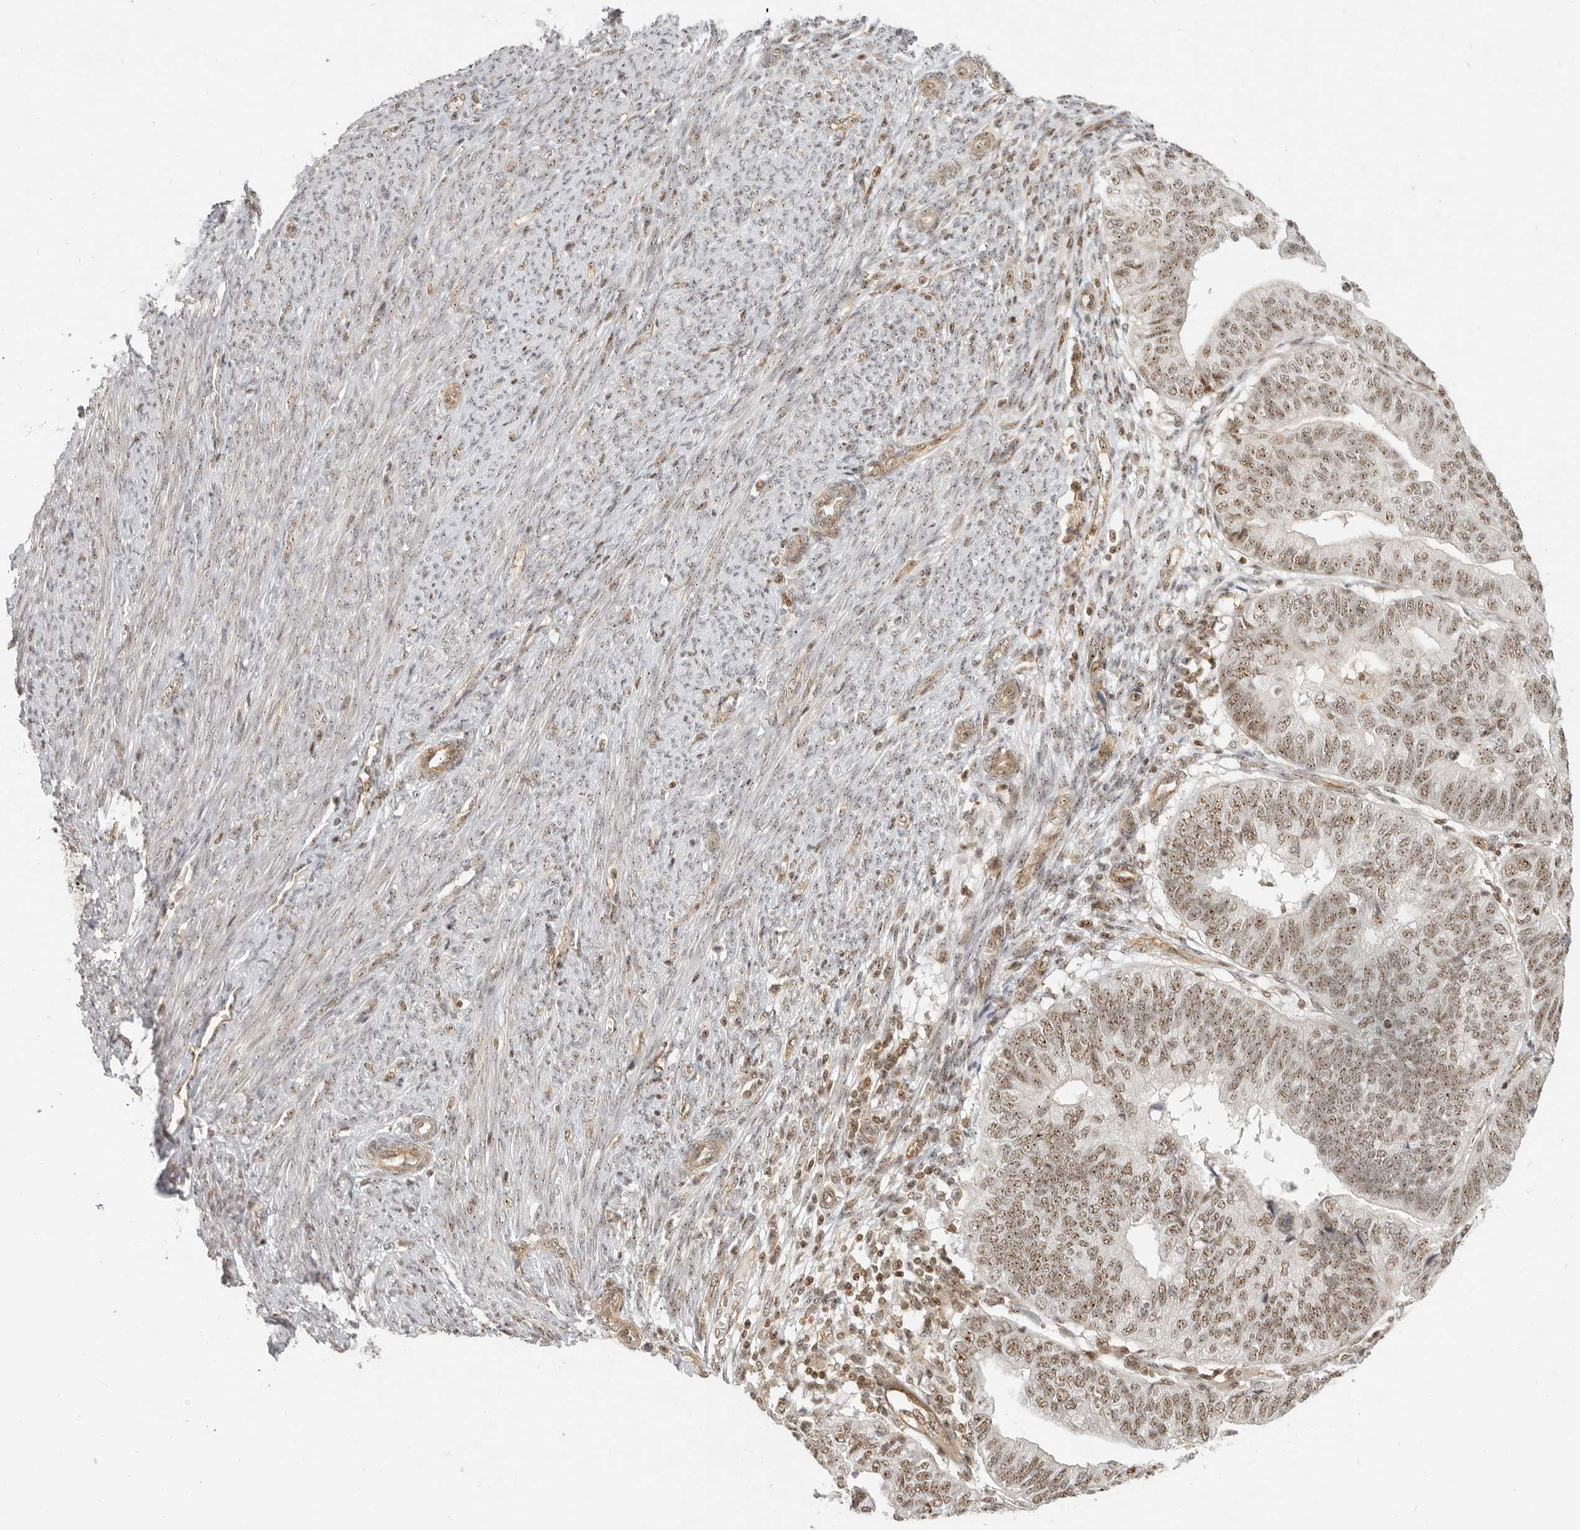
{"staining": {"intensity": "moderate", "quantity": ">75%", "location": "nuclear"}, "tissue": "endometrial cancer", "cell_type": "Tumor cells", "image_type": "cancer", "snomed": [{"axis": "morphology", "description": "Adenocarcinoma, NOS"}, {"axis": "topography", "description": "Uterus"}], "caption": "Moderate nuclear positivity is present in approximately >75% of tumor cells in endometrial cancer (adenocarcinoma). Ihc stains the protein of interest in brown and the nuclei are stained blue.", "gene": "BAP1", "patient": {"sex": "female", "age": 77}}